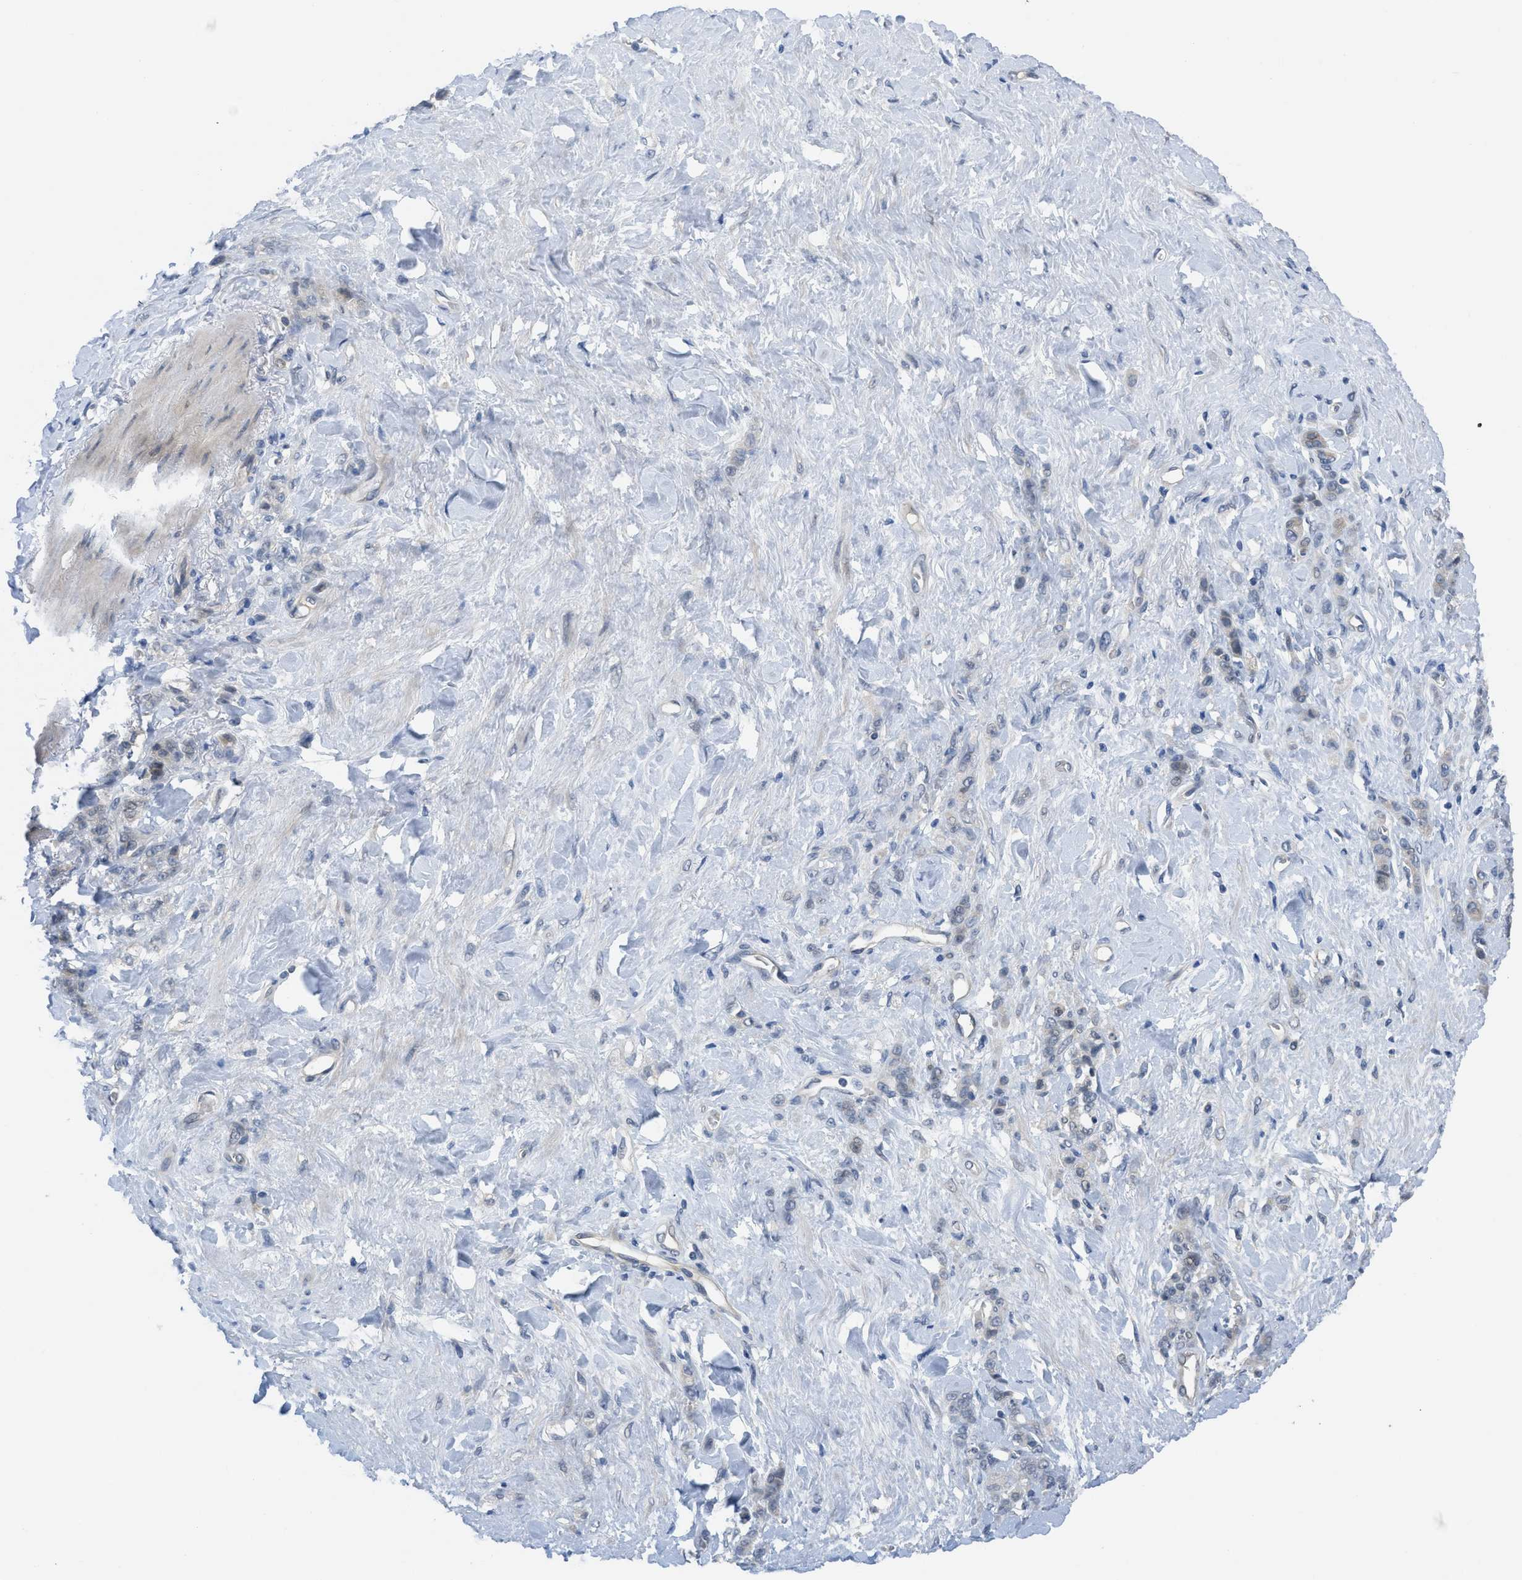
{"staining": {"intensity": "negative", "quantity": "none", "location": "none"}, "tissue": "stomach cancer", "cell_type": "Tumor cells", "image_type": "cancer", "snomed": [{"axis": "morphology", "description": "Adenocarcinoma, NOS"}, {"axis": "topography", "description": "Stomach"}], "caption": "DAB (3,3'-diaminobenzidine) immunohistochemical staining of human adenocarcinoma (stomach) shows no significant staining in tumor cells.", "gene": "TNFAIP1", "patient": {"sex": "male", "age": 82}}